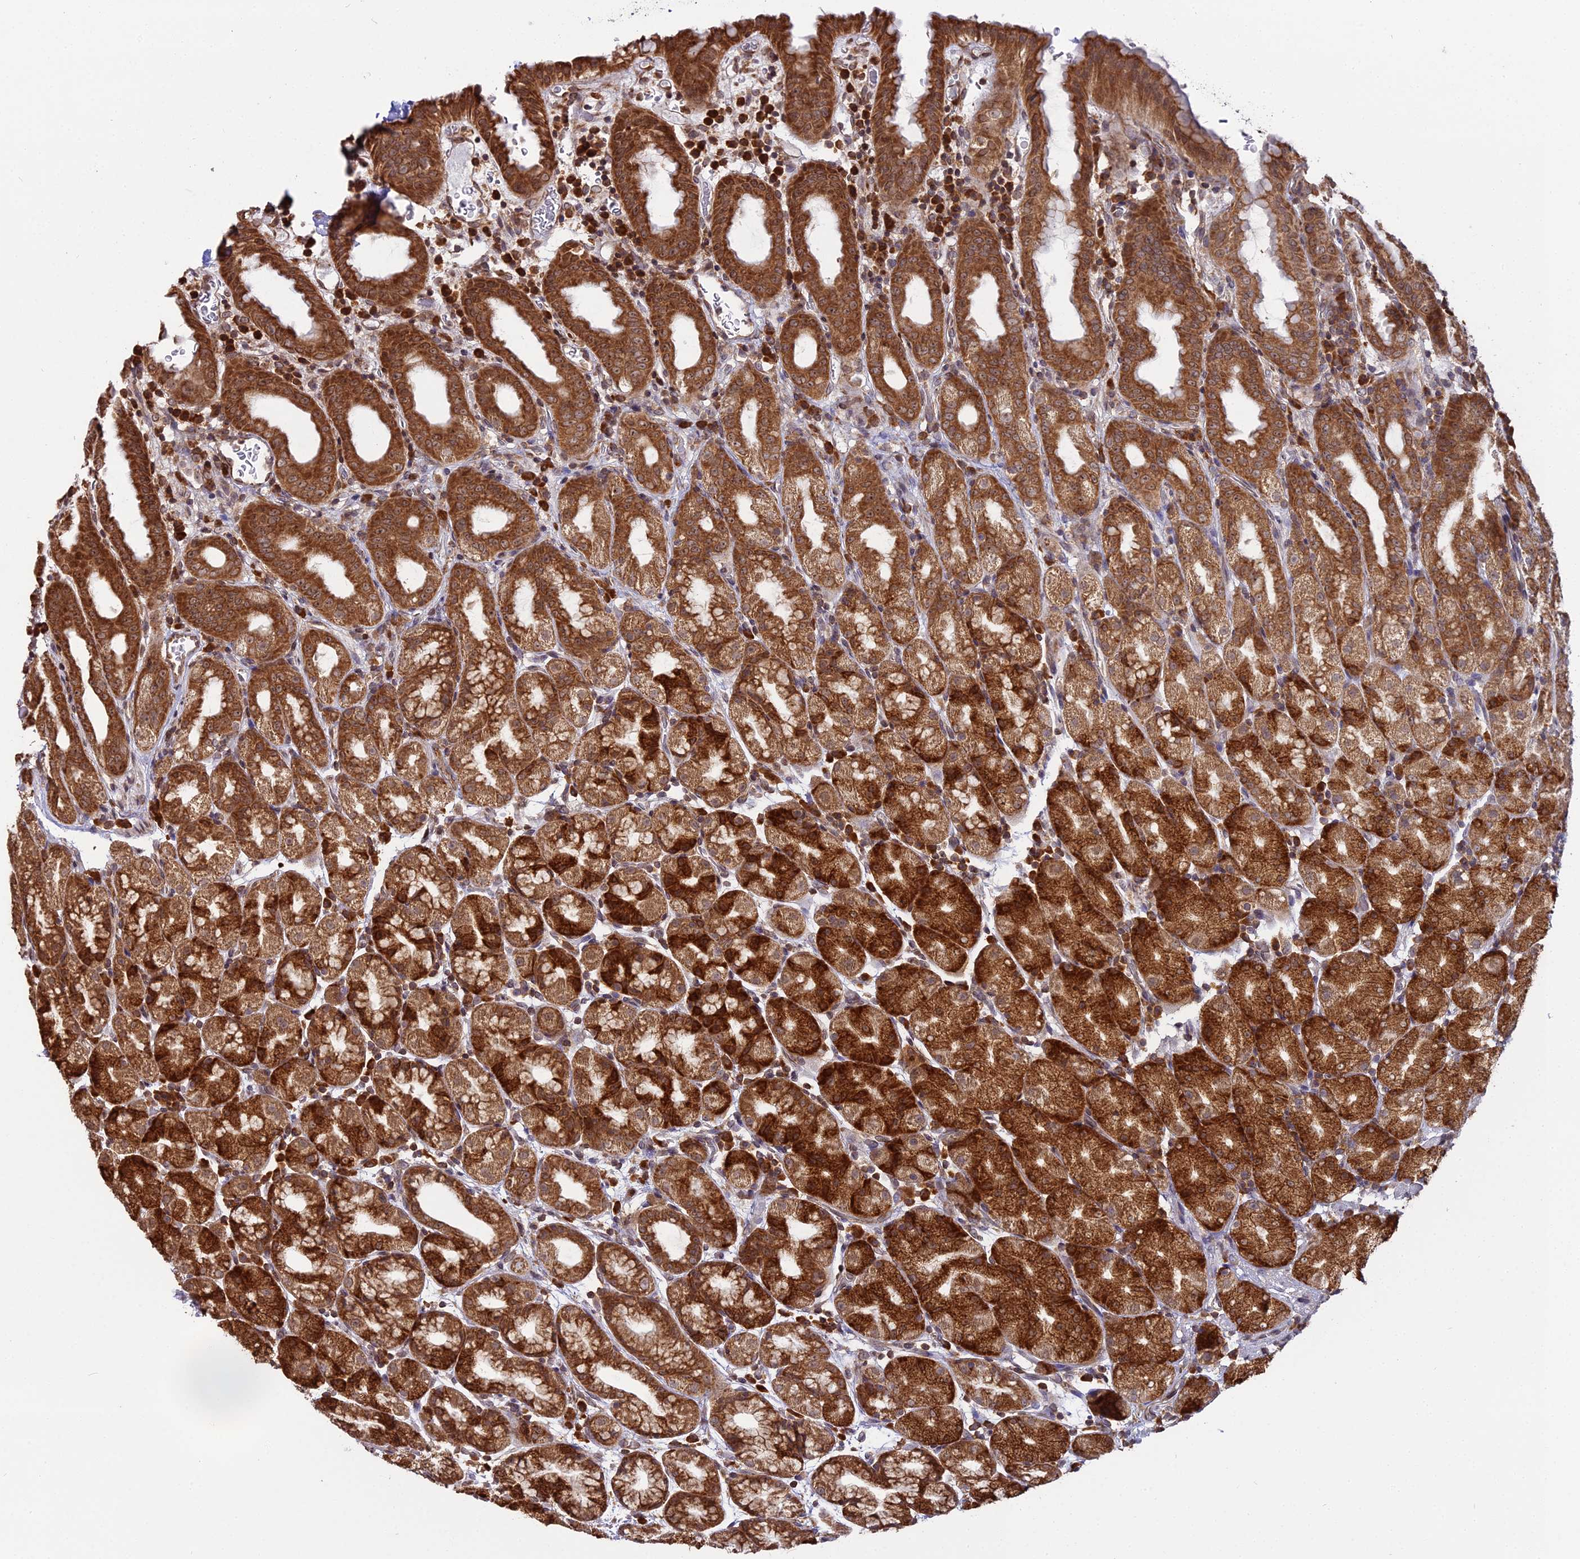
{"staining": {"intensity": "strong", "quantity": ">75%", "location": "cytoplasmic/membranous"}, "tissue": "stomach", "cell_type": "Glandular cells", "image_type": "normal", "snomed": [{"axis": "morphology", "description": "Normal tissue, NOS"}, {"axis": "topography", "description": "Stomach, upper"}, {"axis": "topography", "description": "Stomach, lower"}, {"axis": "topography", "description": "Small intestine"}], "caption": "IHC histopathology image of normal human stomach stained for a protein (brown), which reveals high levels of strong cytoplasmic/membranous positivity in about >75% of glandular cells.", "gene": "RPL26", "patient": {"sex": "male", "age": 68}}